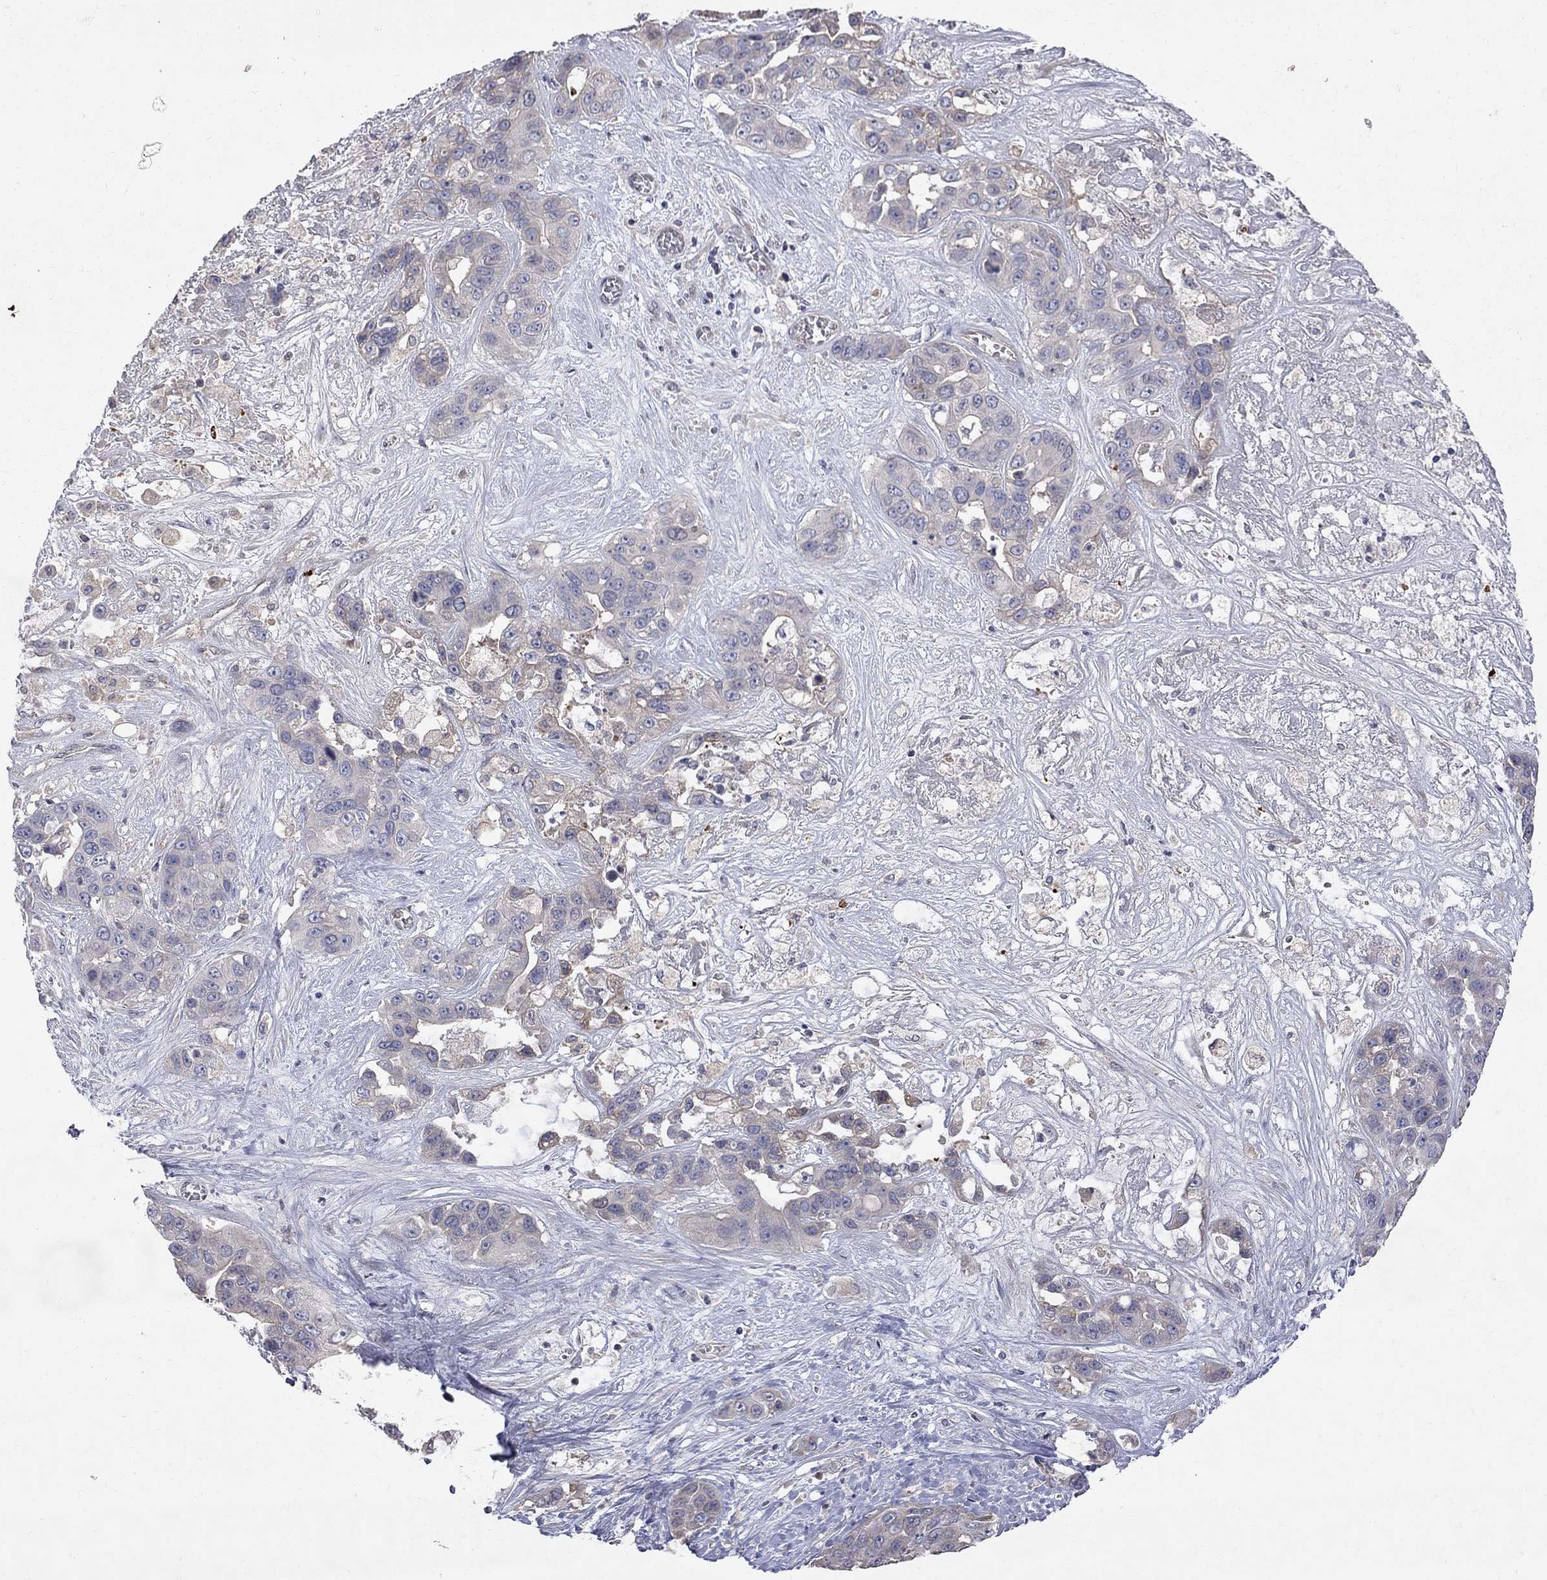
{"staining": {"intensity": "negative", "quantity": "none", "location": "none"}, "tissue": "liver cancer", "cell_type": "Tumor cells", "image_type": "cancer", "snomed": [{"axis": "morphology", "description": "Cholangiocarcinoma"}, {"axis": "topography", "description": "Liver"}], "caption": "This is an immunohistochemistry histopathology image of liver cancer (cholangiocarcinoma). There is no staining in tumor cells.", "gene": "ABI3", "patient": {"sex": "female", "age": 52}}